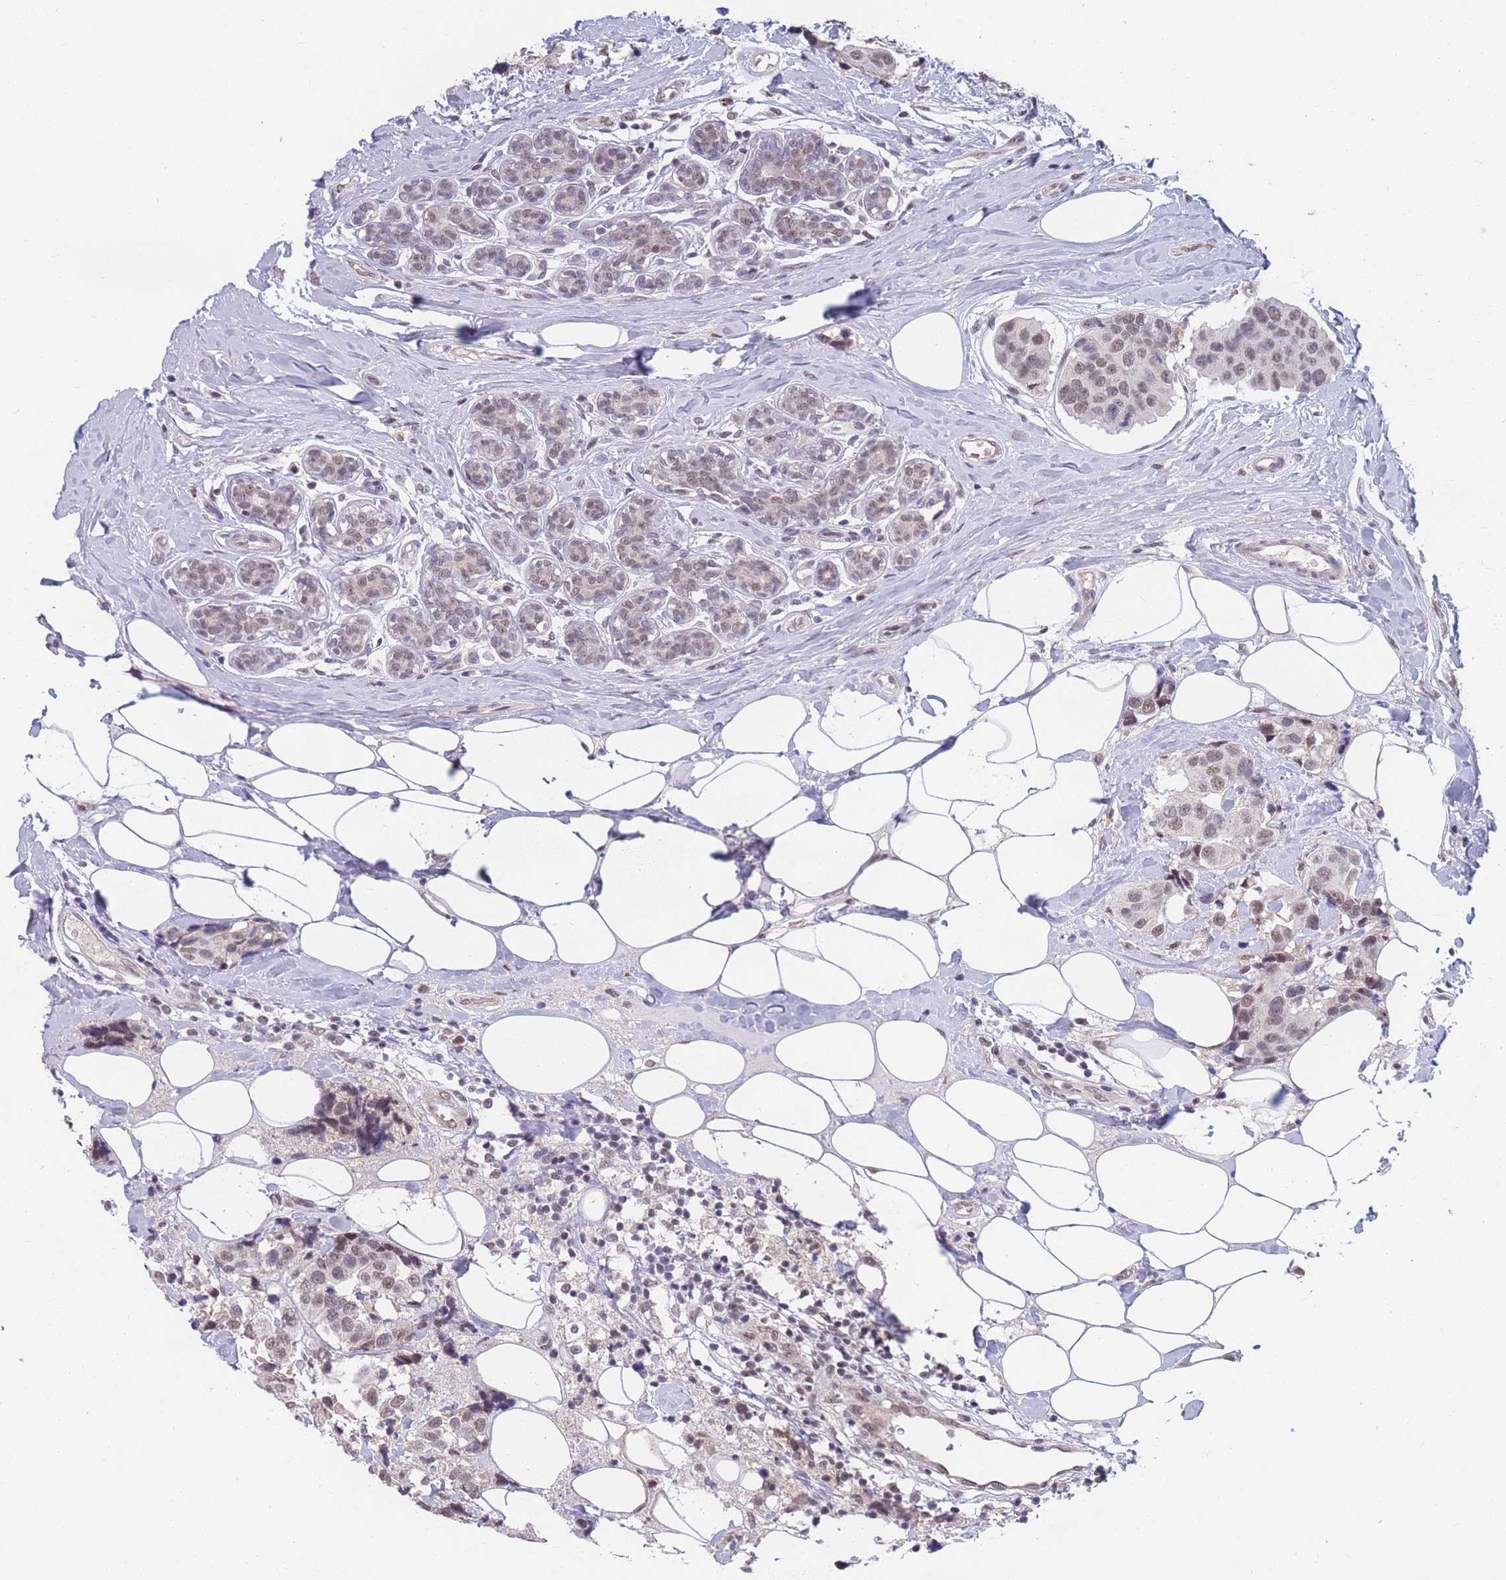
{"staining": {"intensity": "weak", "quantity": ">75%", "location": "nuclear"}, "tissue": "breast cancer", "cell_type": "Tumor cells", "image_type": "cancer", "snomed": [{"axis": "morphology", "description": "Normal tissue, NOS"}, {"axis": "morphology", "description": "Duct carcinoma"}, {"axis": "topography", "description": "Breast"}], "caption": "Immunohistochemistry (IHC) staining of breast cancer (infiltrating ductal carcinoma), which shows low levels of weak nuclear positivity in about >75% of tumor cells indicating weak nuclear protein staining. The staining was performed using DAB (brown) for protein detection and nuclei were counterstained in hematoxylin (blue).", "gene": "SNRPA1", "patient": {"sex": "female", "age": 39}}